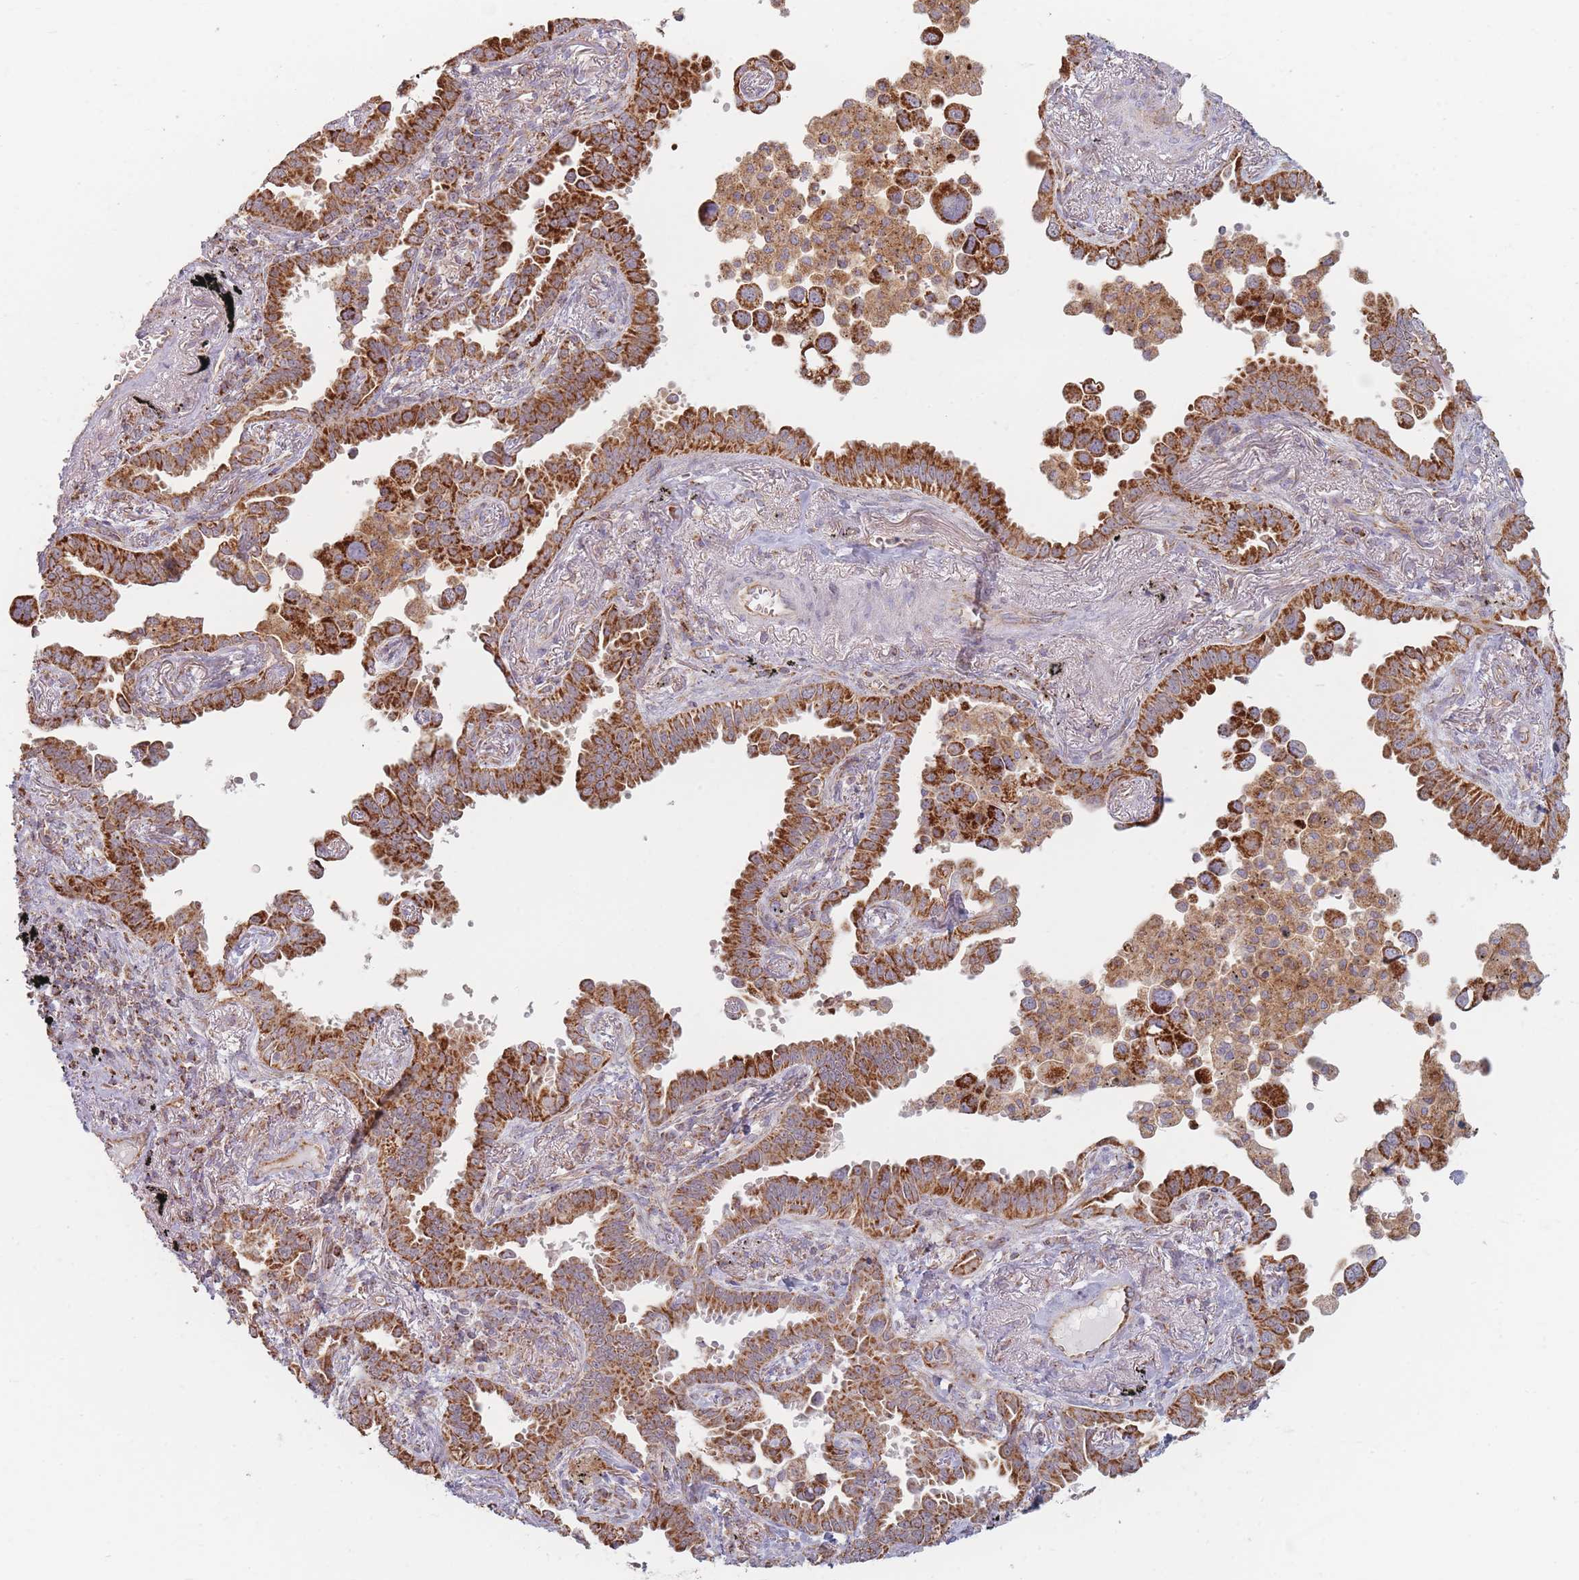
{"staining": {"intensity": "strong", "quantity": ">75%", "location": "cytoplasmic/membranous"}, "tissue": "lung cancer", "cell_type": "Tumor cells", "image_type": "cancer", "snomed": [{"axis": "morphology", "description": "Adenocarcinoma, NOS"}, {"axis": "topography", "description": "Lung"}], "caption": "An image of human lung adenocarcinoma stained for a protein reveals strong cytoplasmic/membranous brown staining in tumor cells. (brown staining indicates protein expression, while blue staining denotes nuclei).", "gene": "ESRP2", "patient": {"sex": "male", "age": 67}}